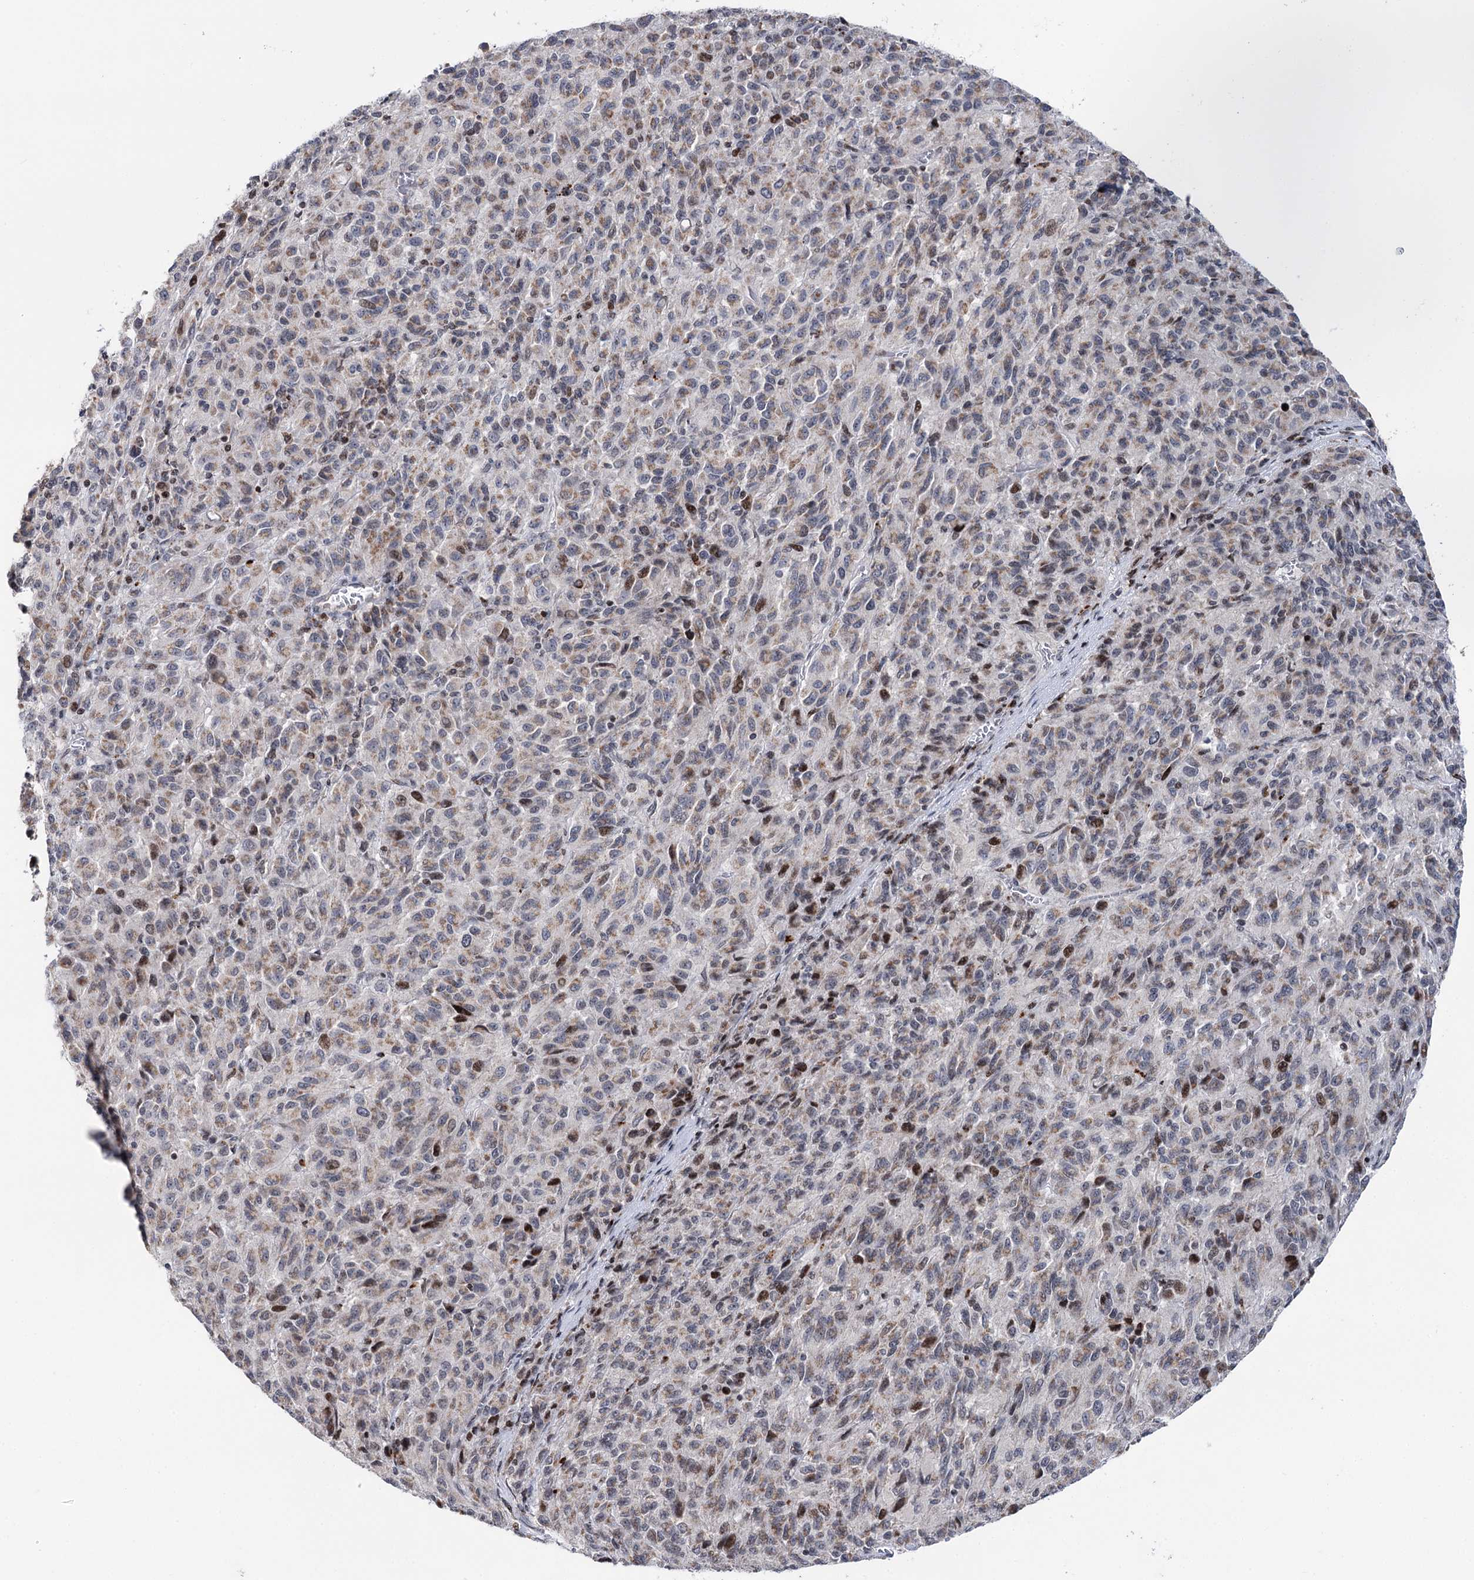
{"staining": {"intensity": "weak", "quantity": ">75%", "location": "cytoplasmic/membranous,nuclear"}, "tissue": "melanoma", "cell_type": "Tumor cells", "image_type": "cancer", "snomed": [{"axis": "morphology", "description": "Malignant melanoma, Metastatic site"}, {"axis": "topography", "description": "Lung"}], "caption": "Immunohistochemistry (IHC) (DAB (3,3'-diaminobenzidine)) staining of human malignant melanoma (metastatic site) displays weak cytoplasmic/membranous and nuclear protein staining in about >75% of tumor cells. (IHC, brightfield microscopy, high magnification).", "gene": "PTGR1", "patient": {"sex": "male", "age": 64}}